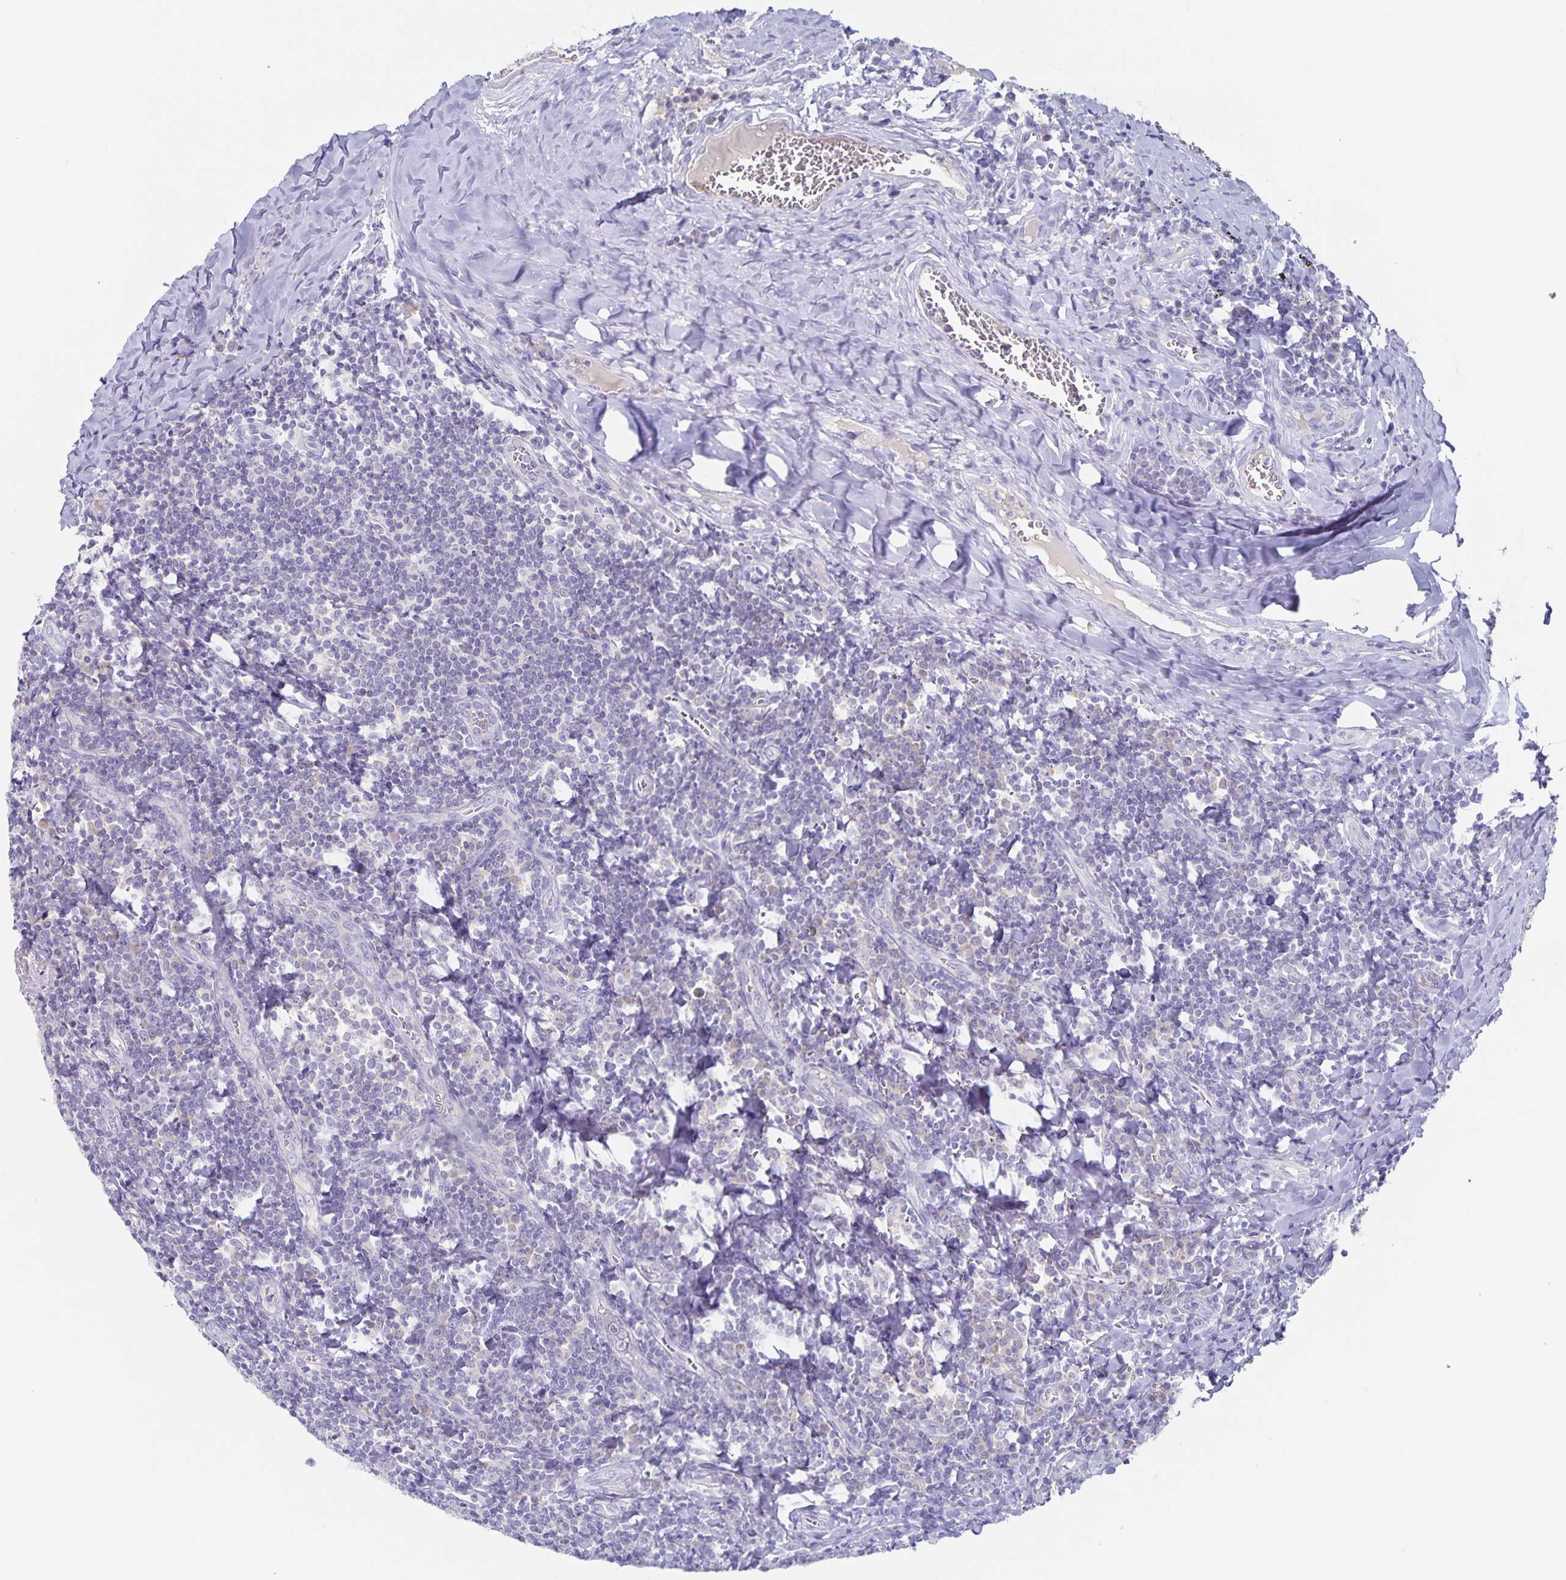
{"staining": {"intensity": "negative", "quantity": "none", "location": "none"}, "tissue": "tonsil", "cell_type": "Germinal center cells", "image_type": "normal", "snomed": [{"axis": "morphology", "description": "Normal tissue, NOS"}, {"axis": "morphology", "description": "Inflammation, NOS"}, {"axis": "topography", "description": "Tonsil"}], "caption": "Photomicrograph shows no significant protein staining in germinal center cells of normal tonsil. (DAB IHC, high magnification).", "gene": "RPL36A", "patient": {"sex": "female", "age": 31}}